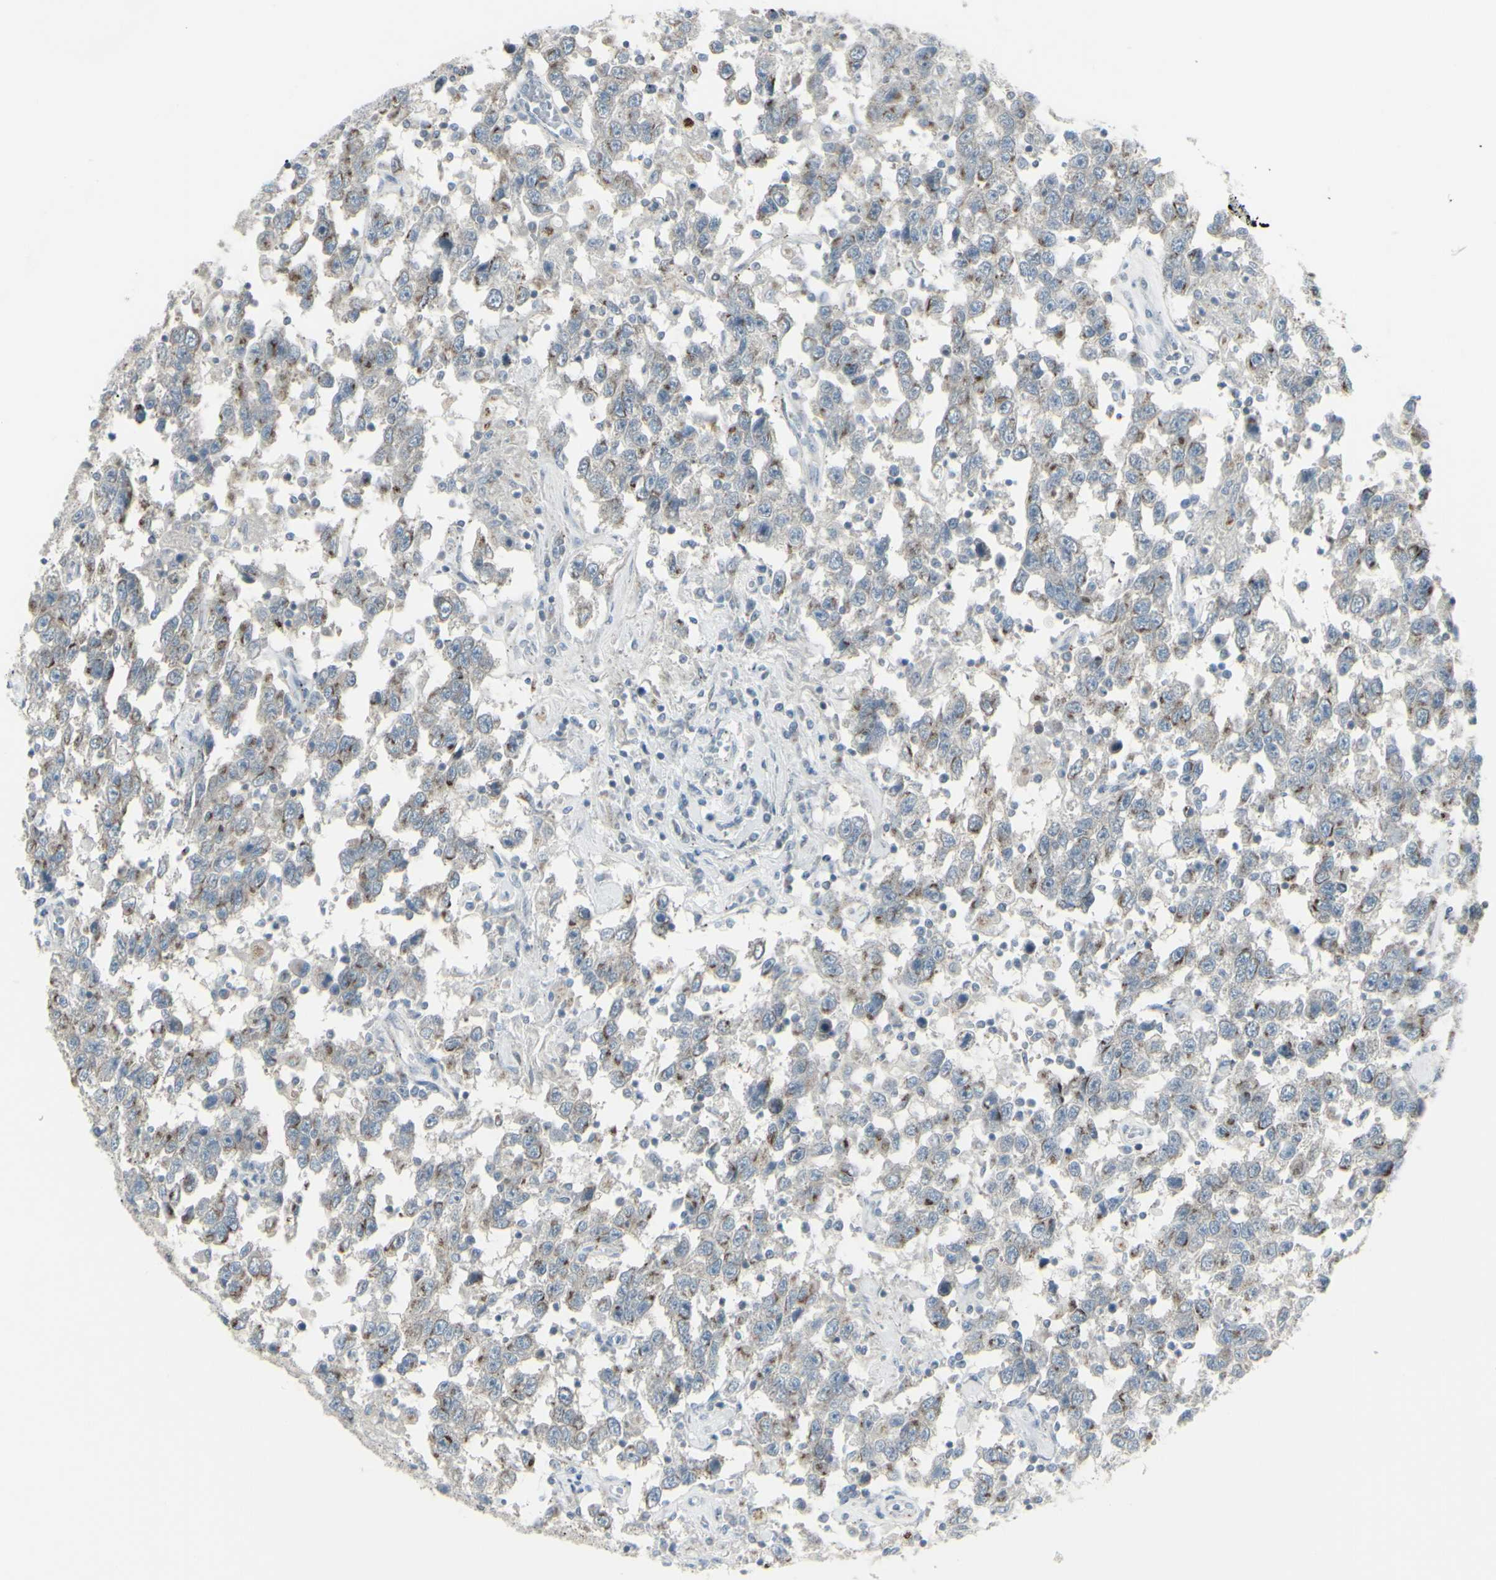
{"staining": {"intensity": "moderate", "quantity": "25%-75%", "location": "cytoplasmic/membranous"}, "tissue": "testis cancer", "cell_type": "Tumor cells", "image_type": "cancer", "snomed": [{"axis": "morphology", "description": "Seminoma, NOS"}, {"axis": "topography", "description": "Testis"}], "caption": "Immunohistochemistry photomicrograph of human testis cancer (seminoma) stained for a protein (brown), which exhibits medium levels of moderate cytoplasmic/membranous staining in approximately 25%-75% of tumor cells.", "gene": "GALNT6", "patient": {"sex": "male", "age": 41}}